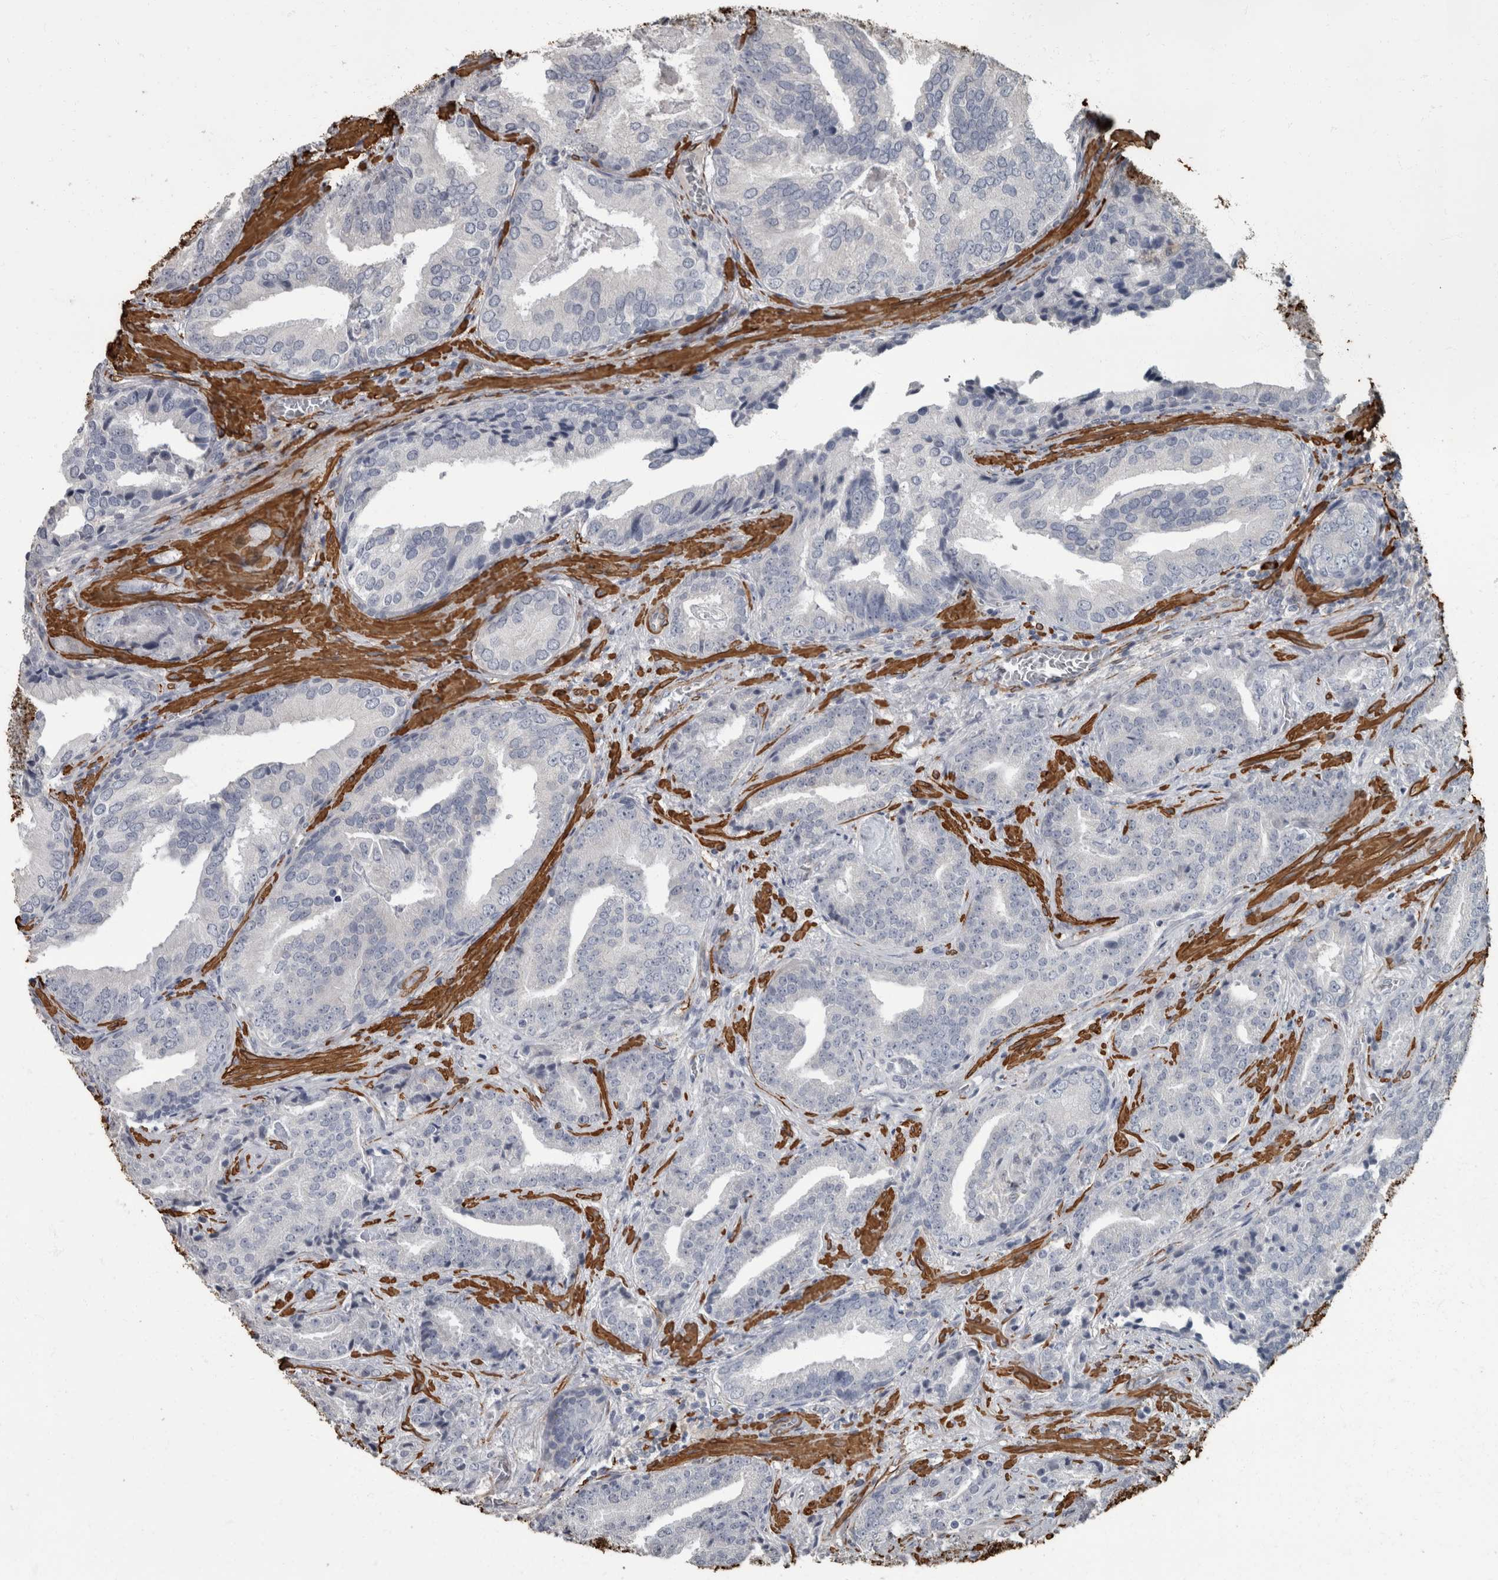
{"staining": {"intensity": "negative", "quantity": "none", "location": "none"}, "tissue": "prostate cancer", "cell_type": "Tumor cells", "image_type": "cancer", "snomed": [{"axis": "morphology", "description": "Adenocarcinoma, Low grade"}, {"axis": "topography", "description": "Prostate"}], "caption": "Immunohistochemistry image of neoplastic tissue: human prostate cancer stained with DAB demonstrates no significant protein expression in tumor cells.", "gene": "MASTL", "patient": {"sex": "male", "age": 67}}